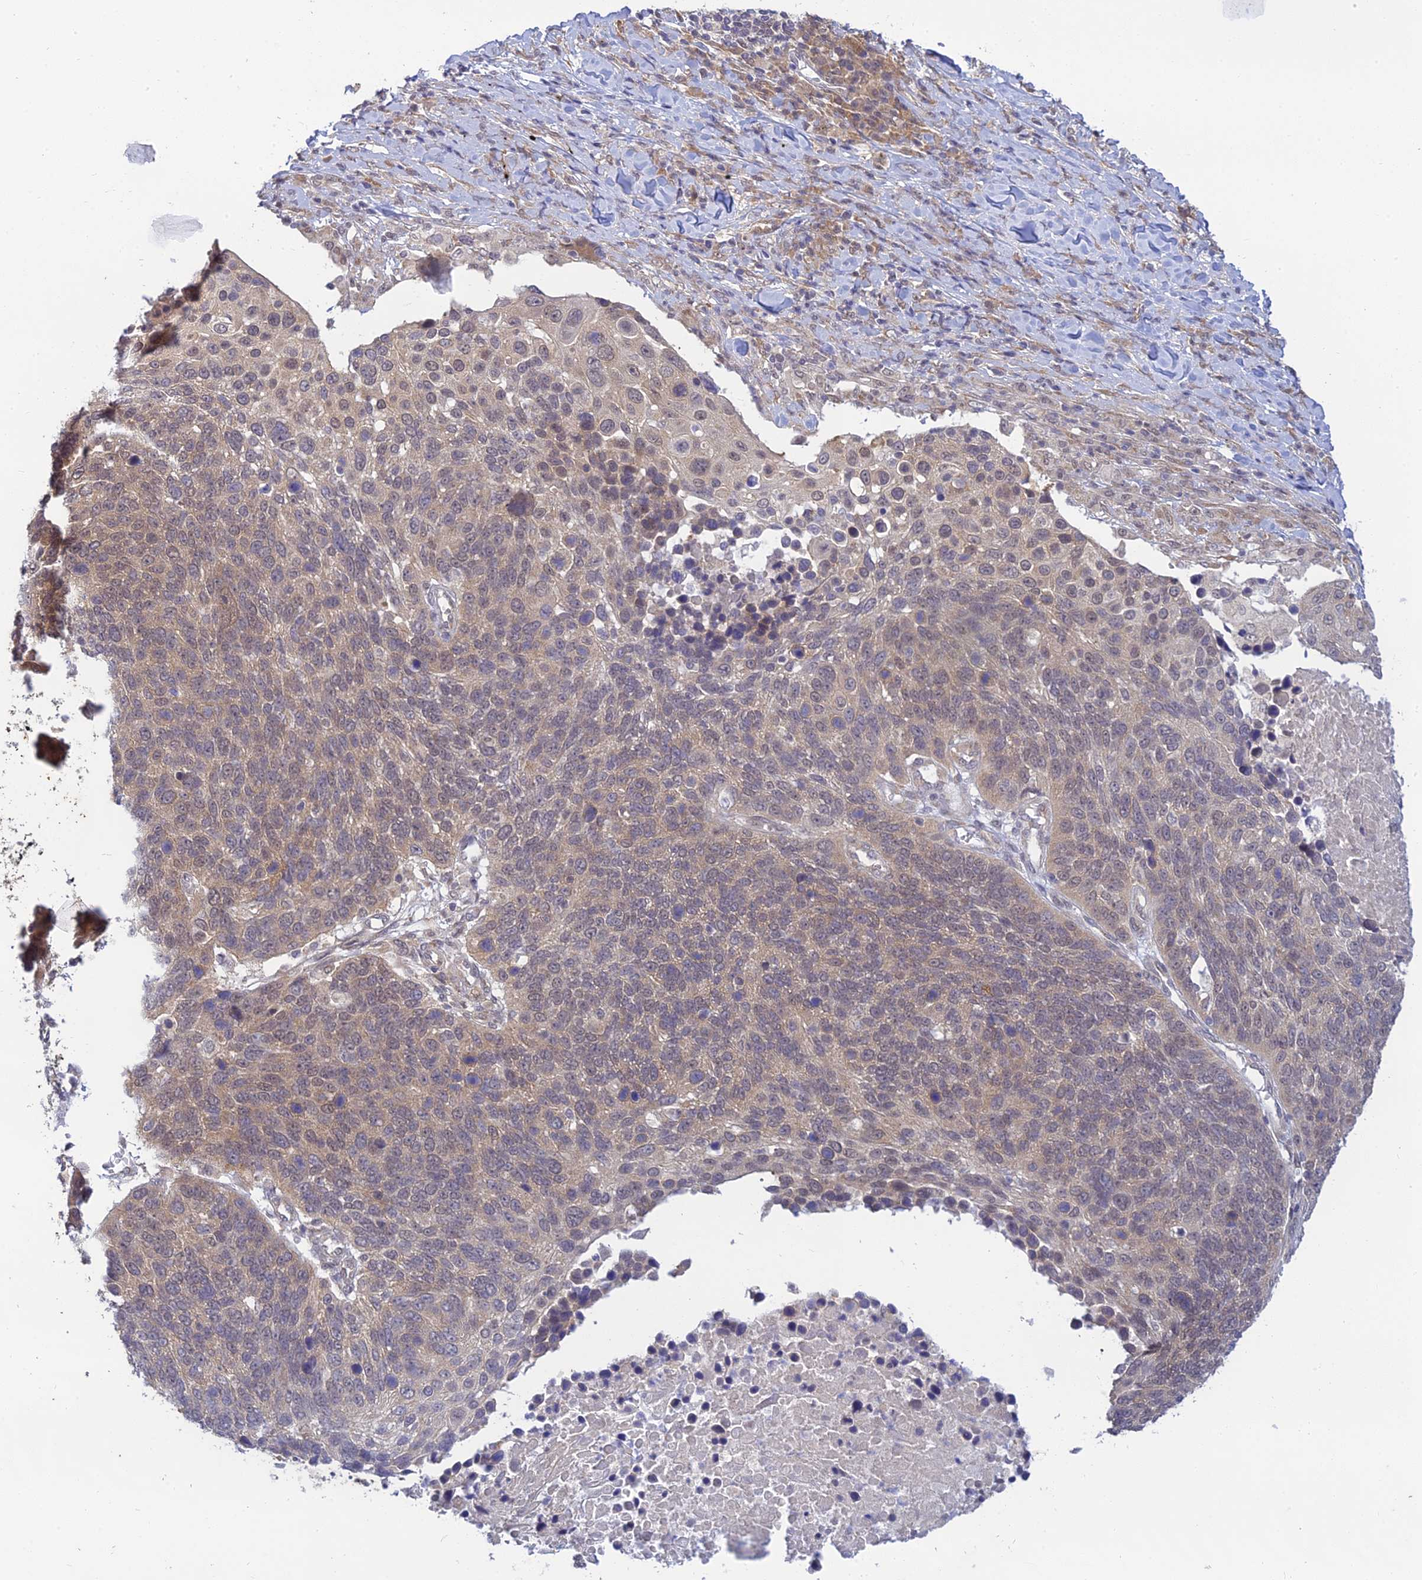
{"staining": {"intensity": "weak", "quantity": "25%-75%", "location": "cytoplasmic/membranous"}, "tissue": "lung cancer", "cell_type": "Tumor cells", "image_type": "cancer", "snomed": [{"axis": "morphology", "description": "Normal tissue, NOS"}, {"axis": "morphology", "description": "Squamous cell carcinoma, NOS"}, {"axis": "topography", "description": "Lymph node"}, {"axis": "topography", "description": "Lung"}], "caption": "An image showing weak cytoplasmic/membranous positivity in approximately 25%-75% of tumor cells in squamous cell carcinoma (lung), as visualized by brown immunohistochemical staining.", "gene": "SKIC8", "patient": {"sex": "male", "age": 66}}